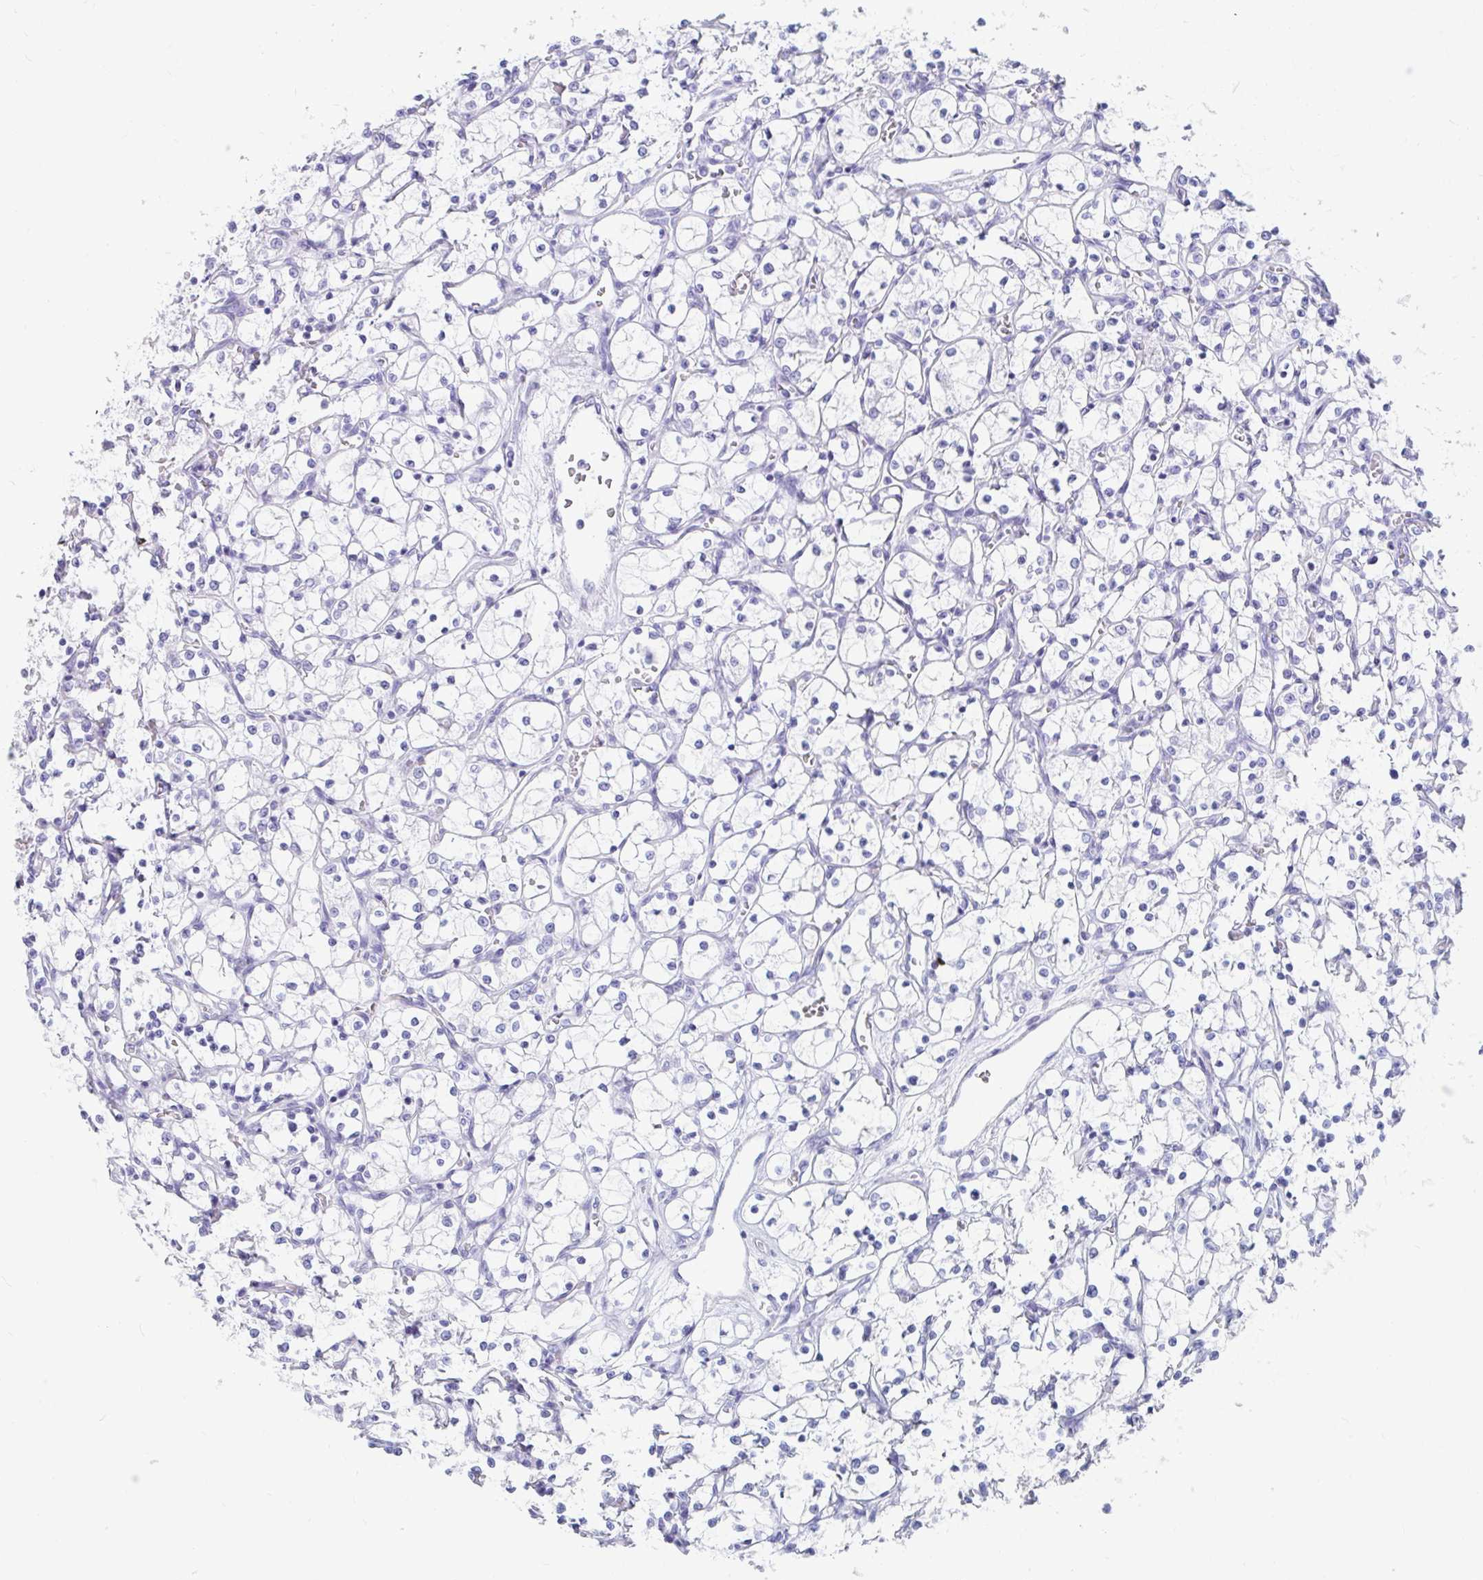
{"staining": {"intensity": "negative", "quantity": "none", "location": "none"}, "tissue": "renal cancer", "cell_type": "Tumor cells", "image_type": "cancer", "snomed": [{"axis": "morphology", "description": "Adenocarcinoma, NOS"}, {"axis": "topography", "description": "Kidney"}], "caption": "Protein analysis of adenocarcinoma (renal) displays no significant positivity in tumor cells.", "gene": "GKN2", "patient": {"sex": "female", "age": 69}}